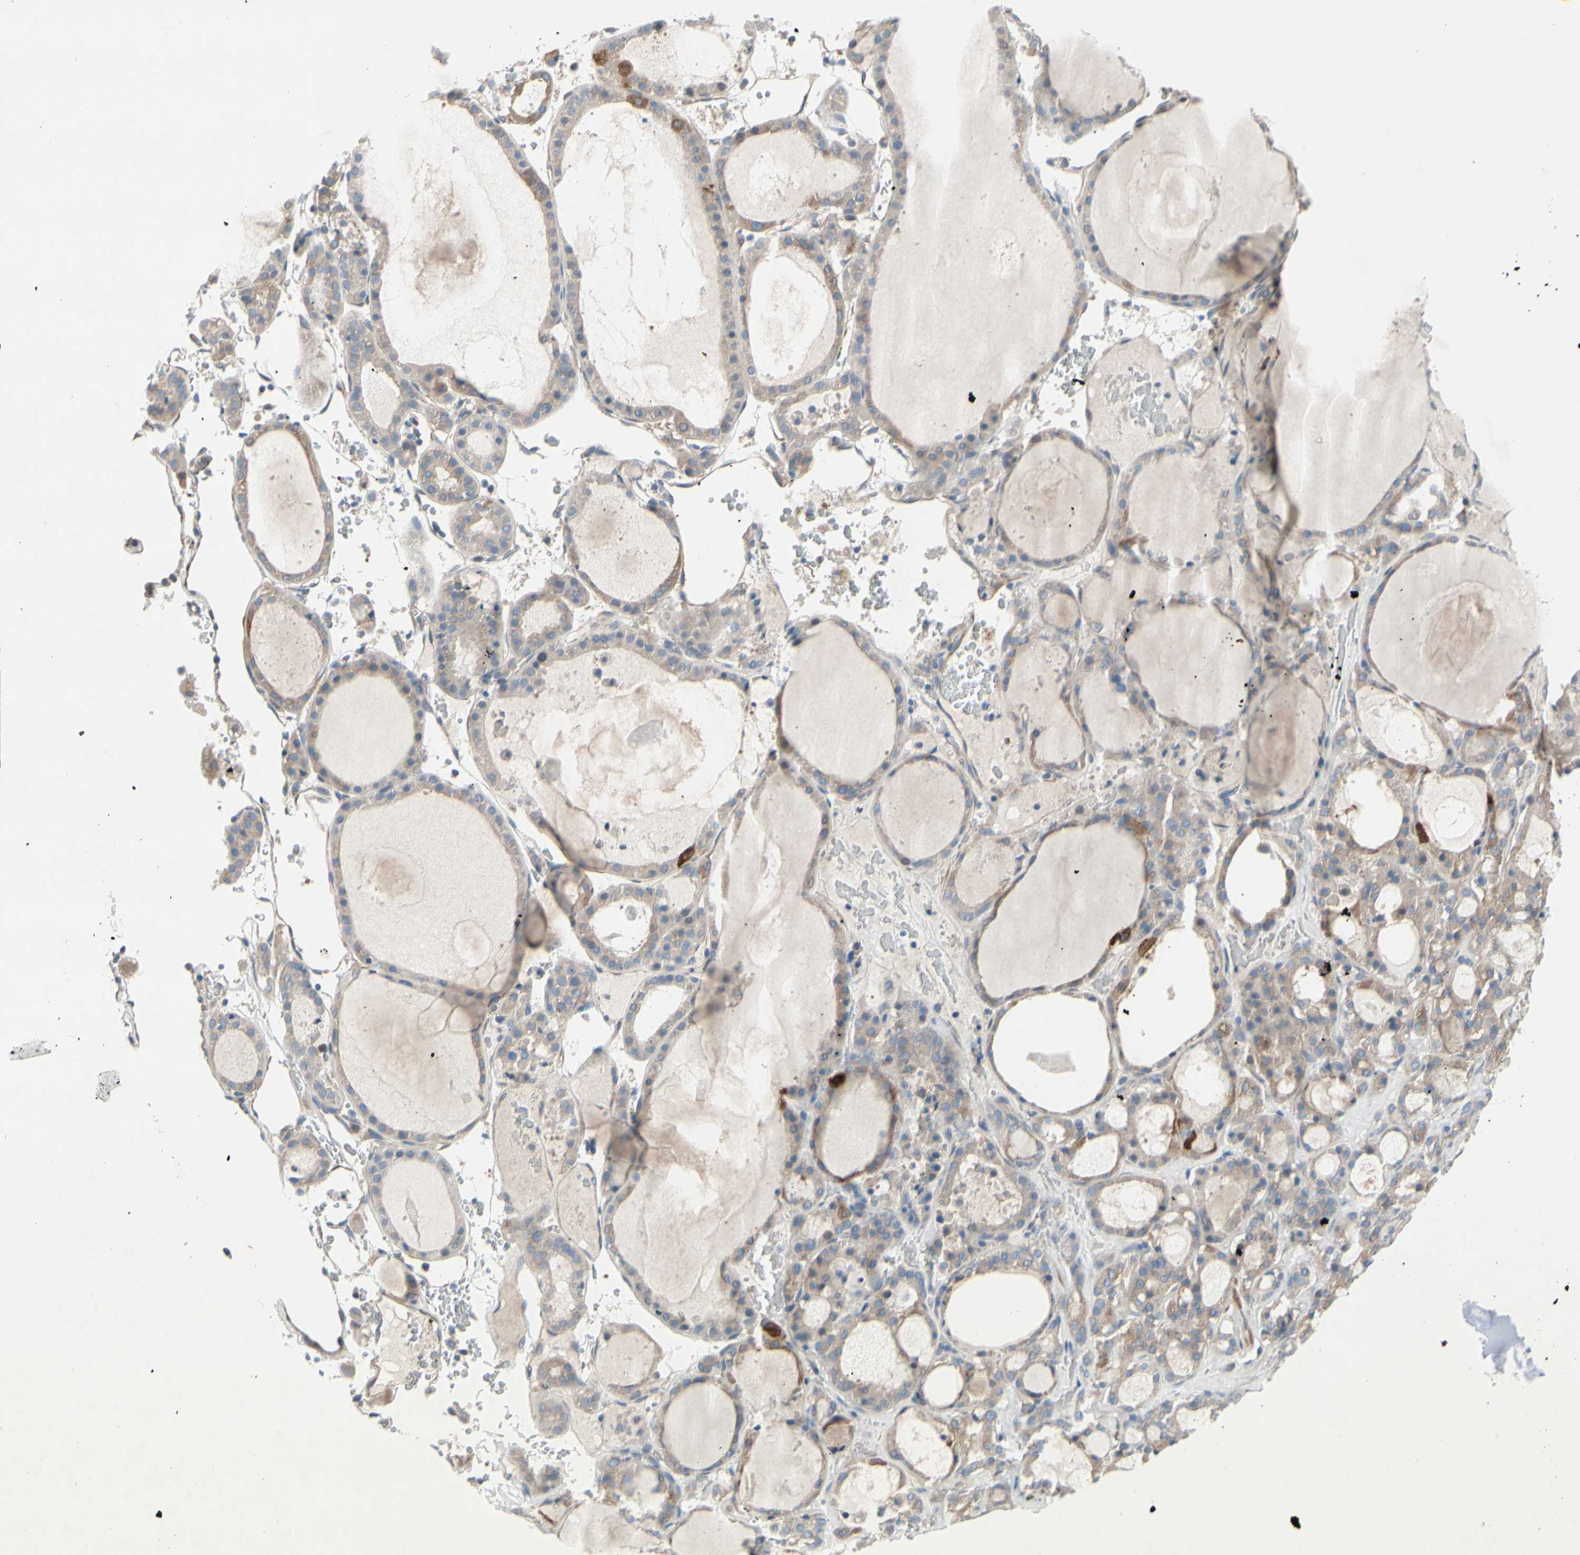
{"staining": {"intensity": "weak", "quantity": ">75%", "location": "cytoplasmic/membranous"}, "tissue": "thyroid gland", "cell_type": "Glandular cells", "image_type": "normal", "snomed": [{"axis": "morphology", "description": "Normal tissue, NOS"}, {"axis": "morphology", "description": "Carcinoma, NOS"}, {"axis": "topography", "description": "Thyroid gland"}], "caption": "Brown immunohistochemical staining in normal thyroid gland demonstrates weak cytoplasmic/membranous expression in about >75% of glandular cells. Using DAB (3,3'-diaminobenzidine) (brown) and hematoxylin (blue) stains, captured at high magnification using brightfield microscopy.", "gene": "MAP2", "patient": {"sex": "female", "age": 86}}